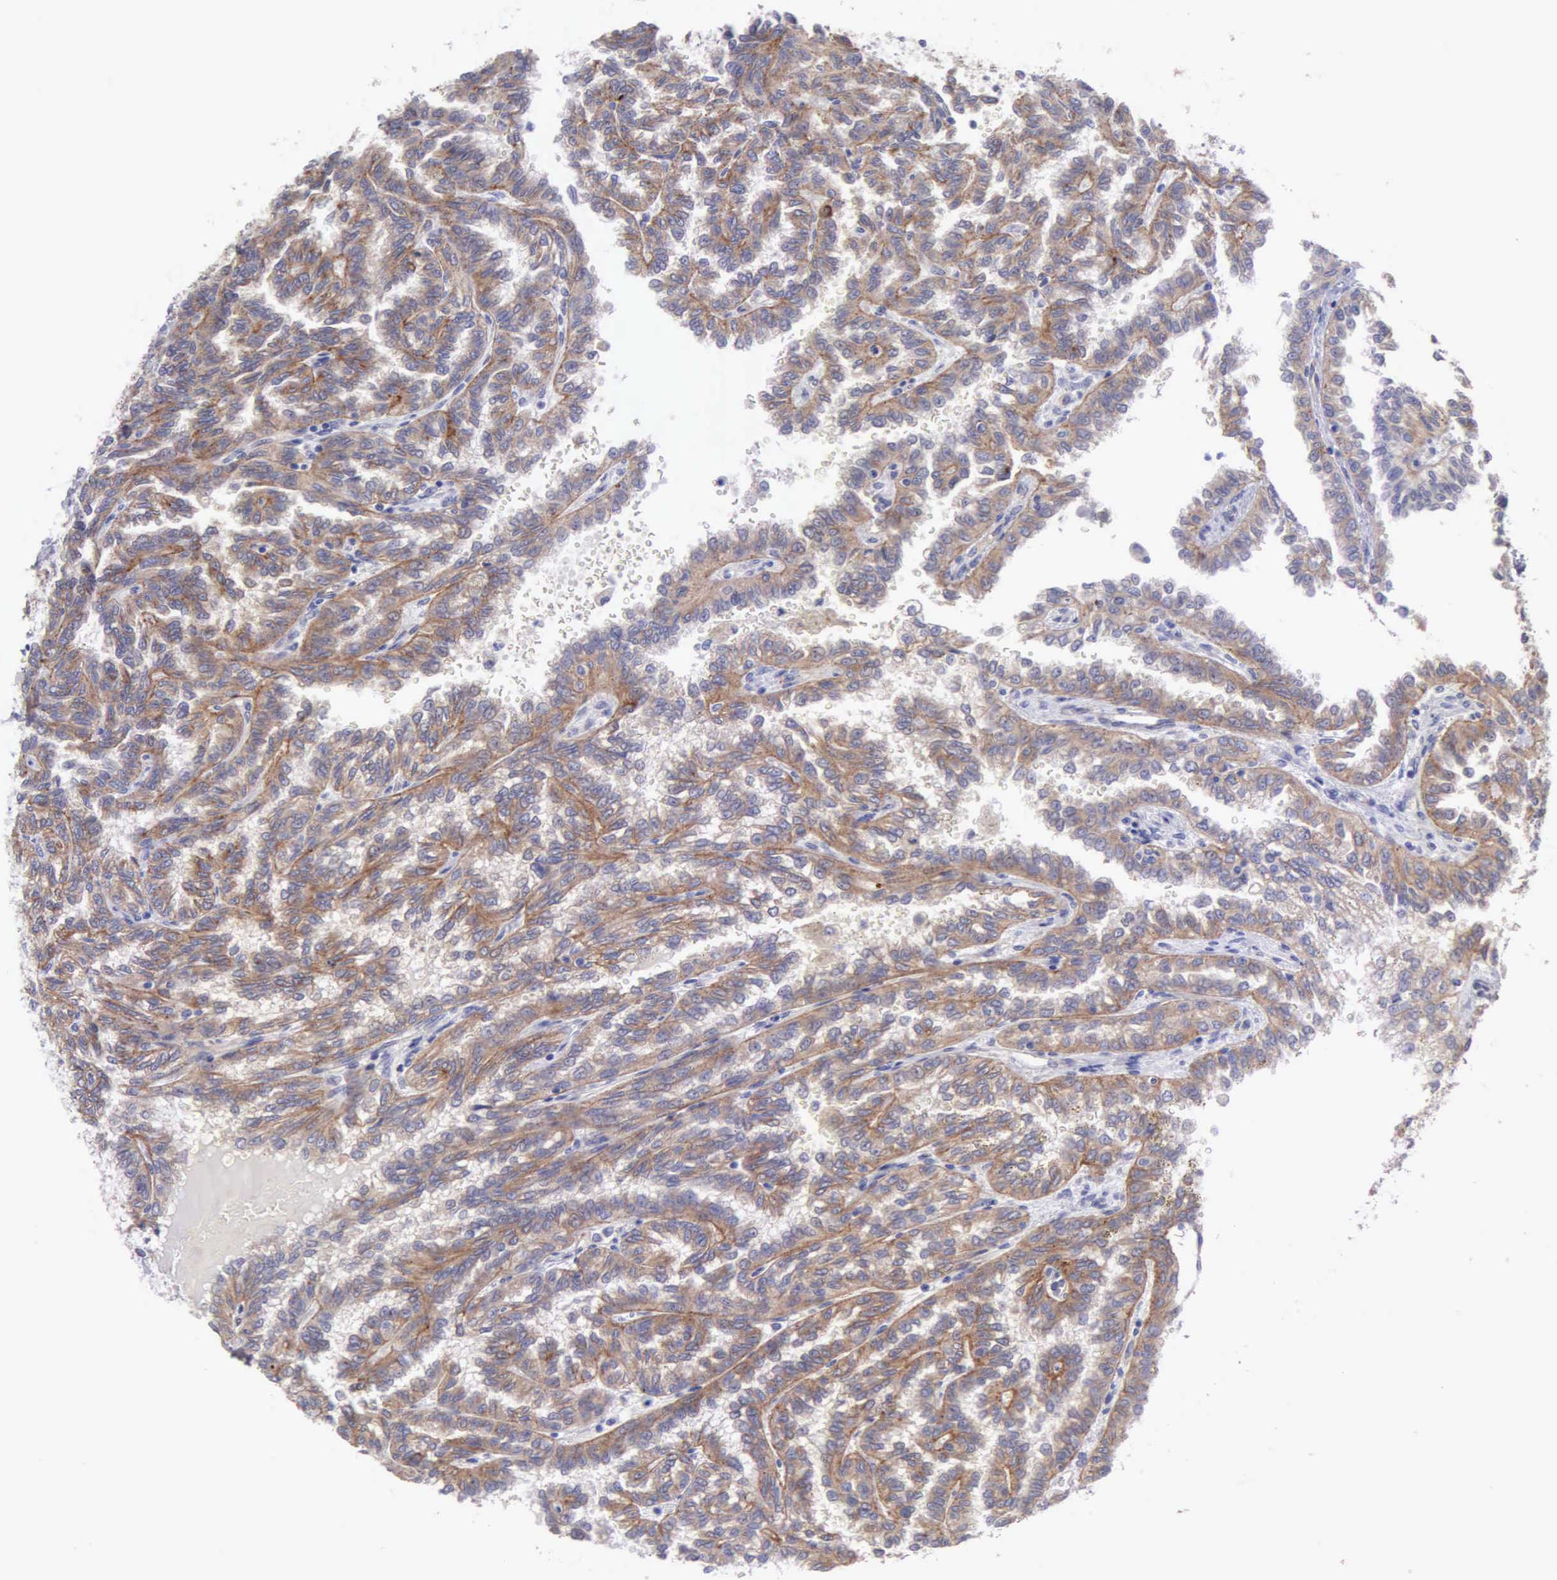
{"staining": {"intensity": "moderate", "quantity": ">75%", "location": "cytoplasmic/membranous"}, "tissue": "renal cancer", "cell_type": "Tumor cells", "image_type": "cancer", "snomed": [{"axis": "morphology", "description": "Inflammation, NOS"}, {"axis": "morphology", "description": "Adenocarcinoma, NOS"}, {"axis": "topography", "description": "Kidney"}], "caption": "The image displays a brown stain indicating the presence of a protein in the cytoplasmic/membranous of tumor cells in adenocarcinoma (renal).", "gene": "APP", "patient": {"sex": "male", "age": 68}}